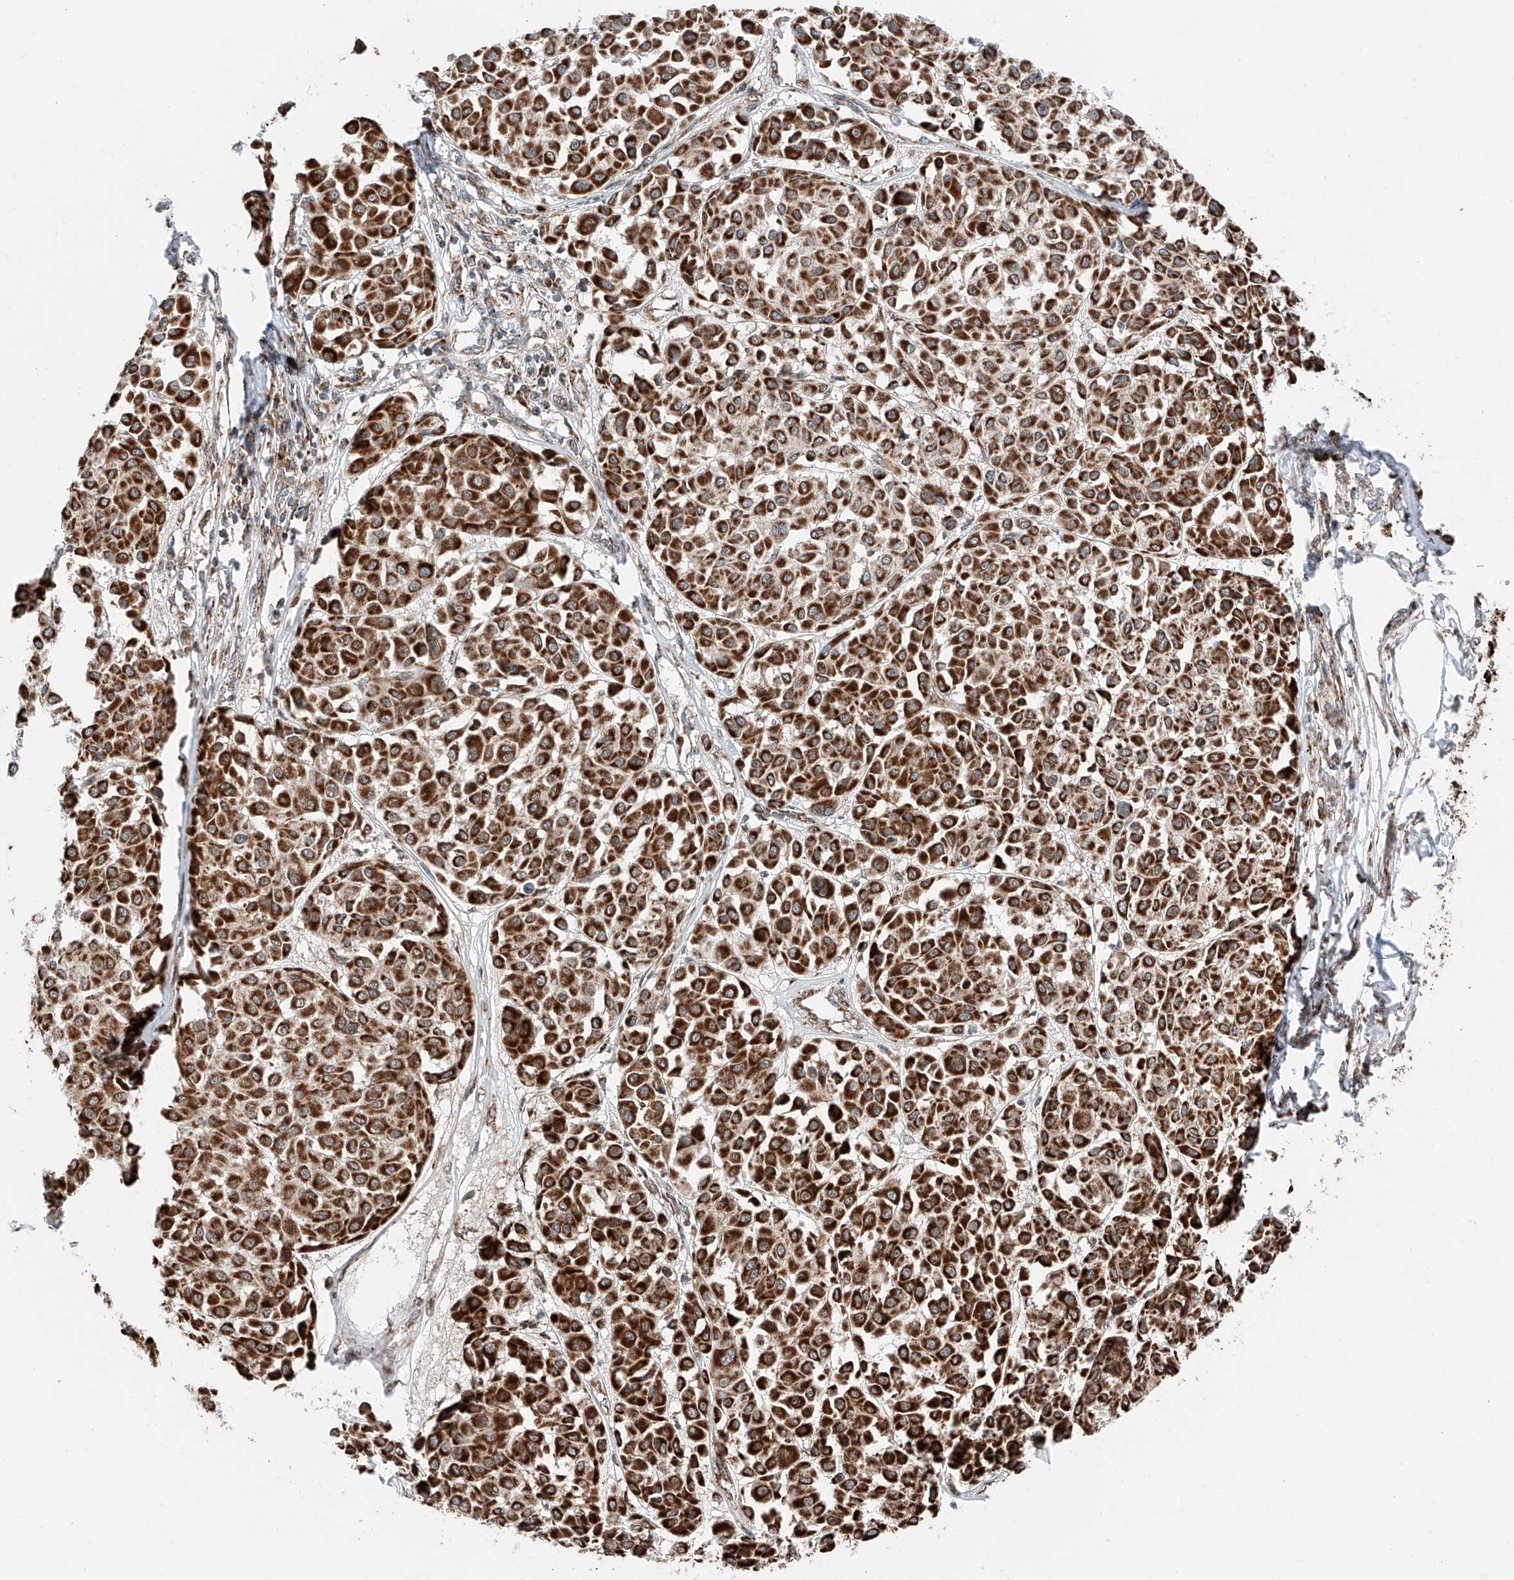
{"staining": {"intensity": "strong", "quantity": ">75%", "location": "cytoplasmic/membranous"}, "tissue": "melanoma", "cell_type": "Tumor cells", "image_type": "cancer", "snomed": [{"axis": "morphology", "description": "Malignant melanoma, Metastatic site"}, {"axis": "topography", "description": "Soft tissue"}], "caption": "The immunohistochemical stain highlights strong cytoplasmic/membranous expression in tumor cells of malignant melanoma (metastatic site) tissue.", "gene": "ZSCAN29", "patient": {"sex": "male", "age": 41}}